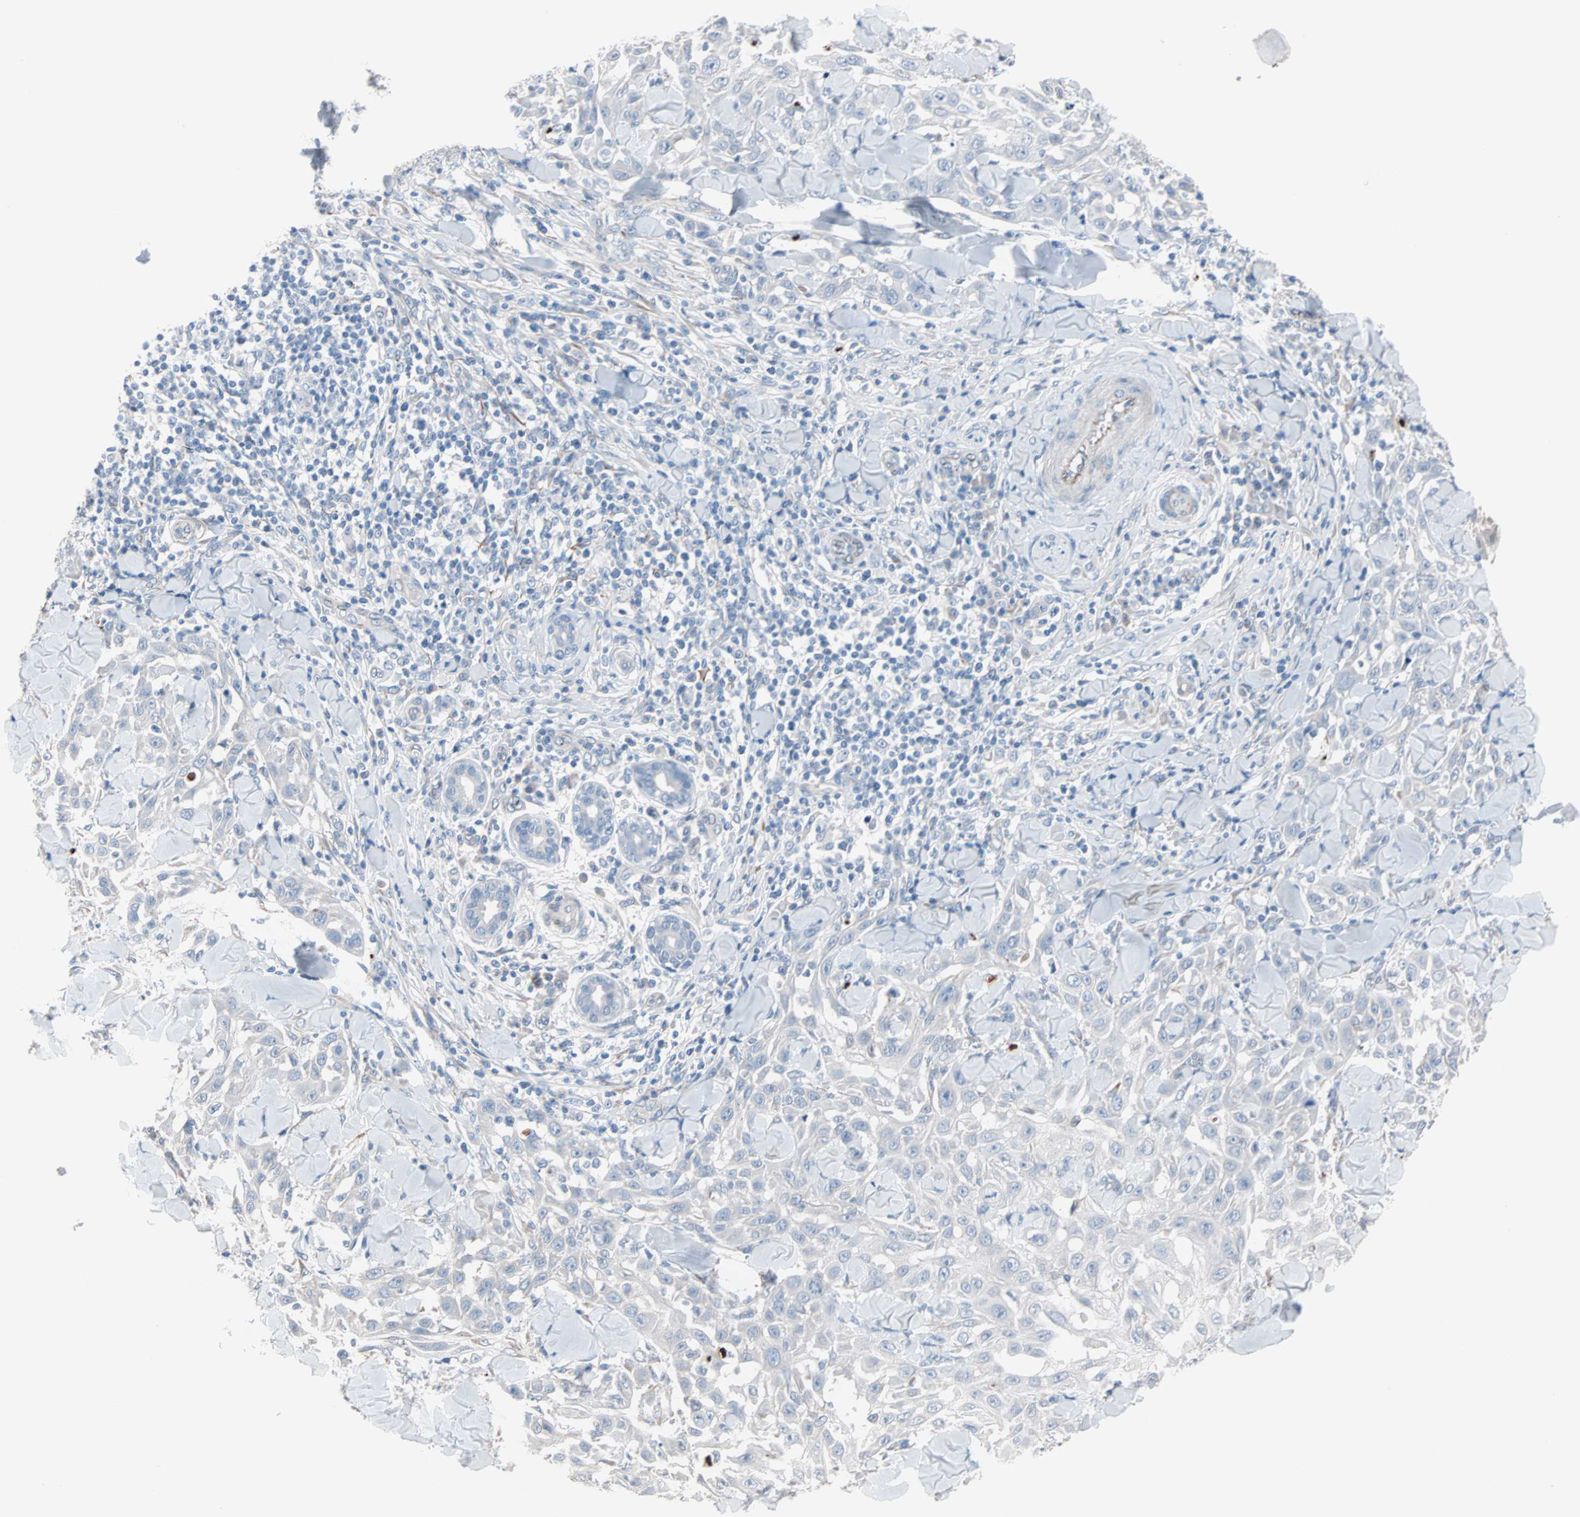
{"staining": {"intensity": "negative", "quantity": "none", "location": "none"}, "tissue": "skin cancer", "cell_type": "Tumor cells", "image_type": "cancer", "snomed": [{"axis": "morphology", "description": "Squamous cell carcinoma, NOS"}, {"axis": "topography", "description": "Skin"}], "caption": "DAB immunohistochemical staining of skin cancer (squamous cell carcinoma) exhibits no significant expression in tumor cells.", "gene": "ULBP1", "patient": {"sex": "male", "age": 24}}